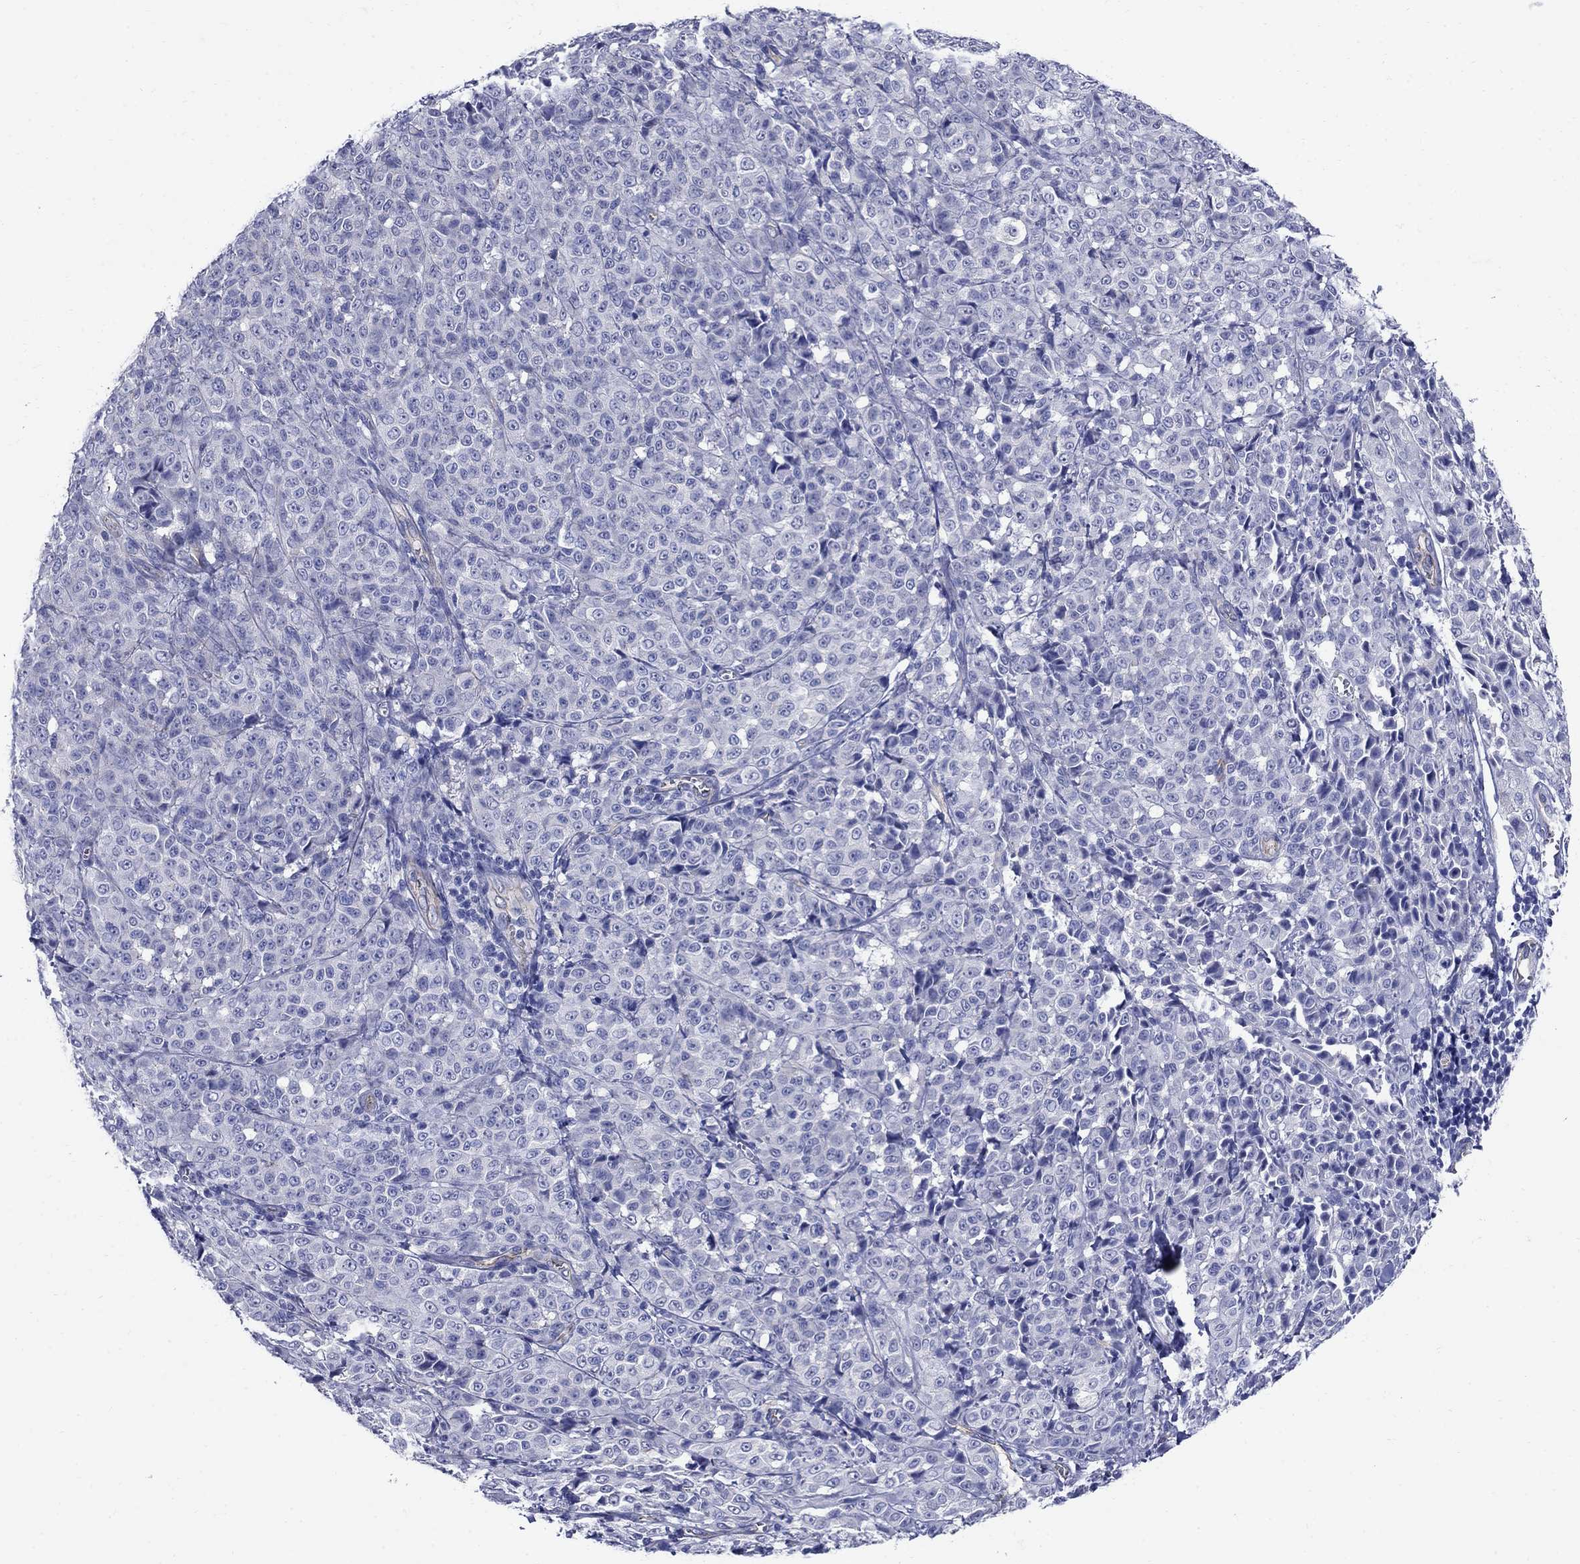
{"staining": {"intensity": "negative", "quantity": "none", "location": "none"}, "tissue": "melanoma", "cell_type": "Tumor cells", "image_type": "cancer", "snomed": [{"axis": "morphology", "description": "Malignant melanoma, NOS"}, {"axis": "topography", "description": "Skin"}], "caption": "IHC image of neoplastic tissue: human malignant melanoma stained with DAB shows no significant protein expression in tumor cells.", "gene": "SMCP", "patient": {"sex": "male", "age": 89}}